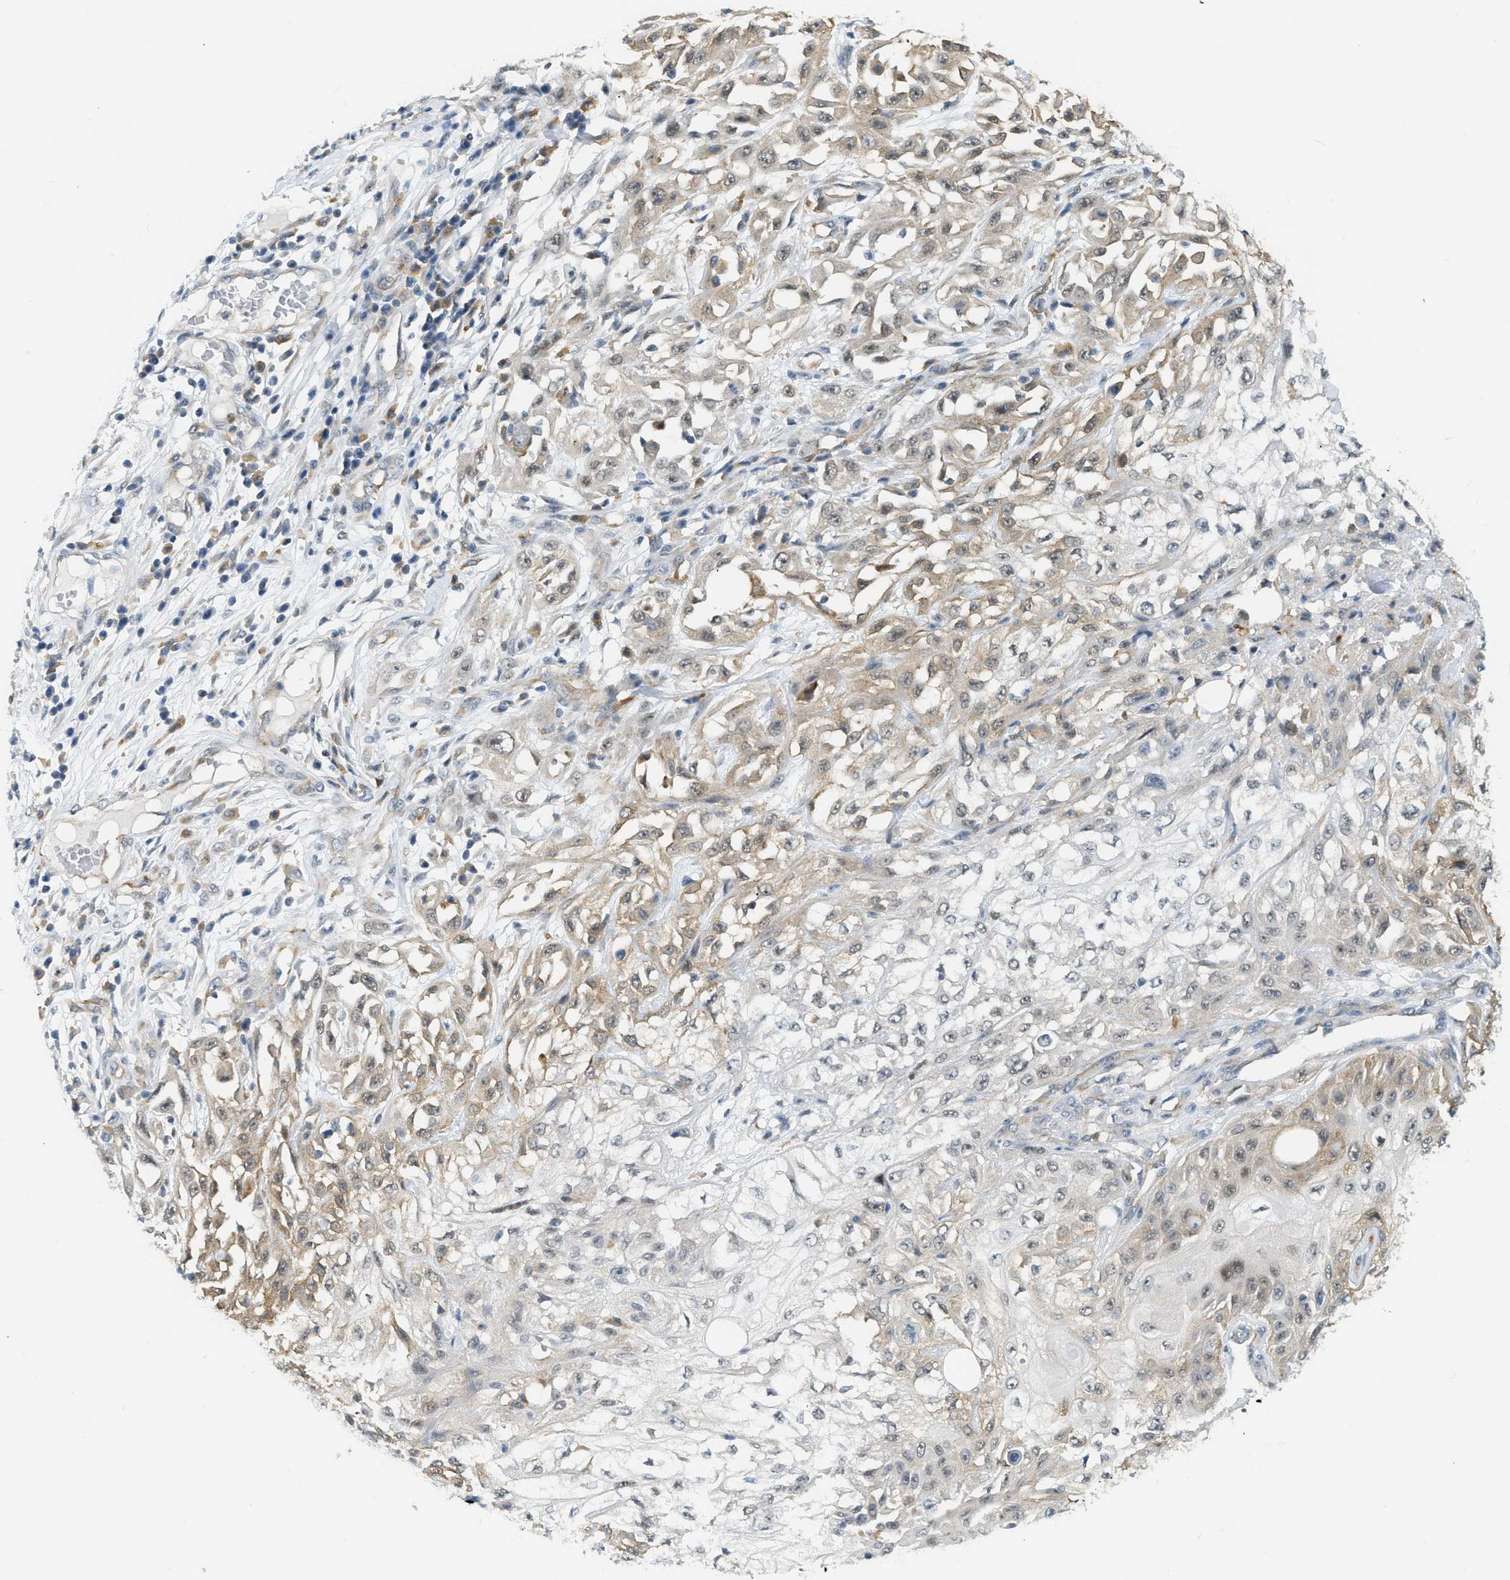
{"staining": {"intensity": "moderate", "quantity": ">75%", "location": "cytoplasmic/membranous"}, "tissue": "skin cancer", "cell_type": "Tumor cells", "image_type": "cancer", "snomed": [{"axis": "morphology", "description": "Squamous cell carcinoma, NOS"}, {"axis": "morphology", "description": "Squamous cell carcinoma, metastatic, NOS"}, {"axis": "topography", "description": "Skin"}, {"axis": "topography", "description": "Lymph node"}], "caption": "Immunohistochemical staining of skin cancer (metastatic squamous cell carcinoma) exhibits medium levels of moderate cytoplasmic/membranous staining in about >75% of tumor cells. The staining was performed using DAB, with brown indicating positive protein expression. Nuclei are stained blue with hematoxylin.", "gene": "ZNF408", "patient": {"sex": "male", "age": 75}}